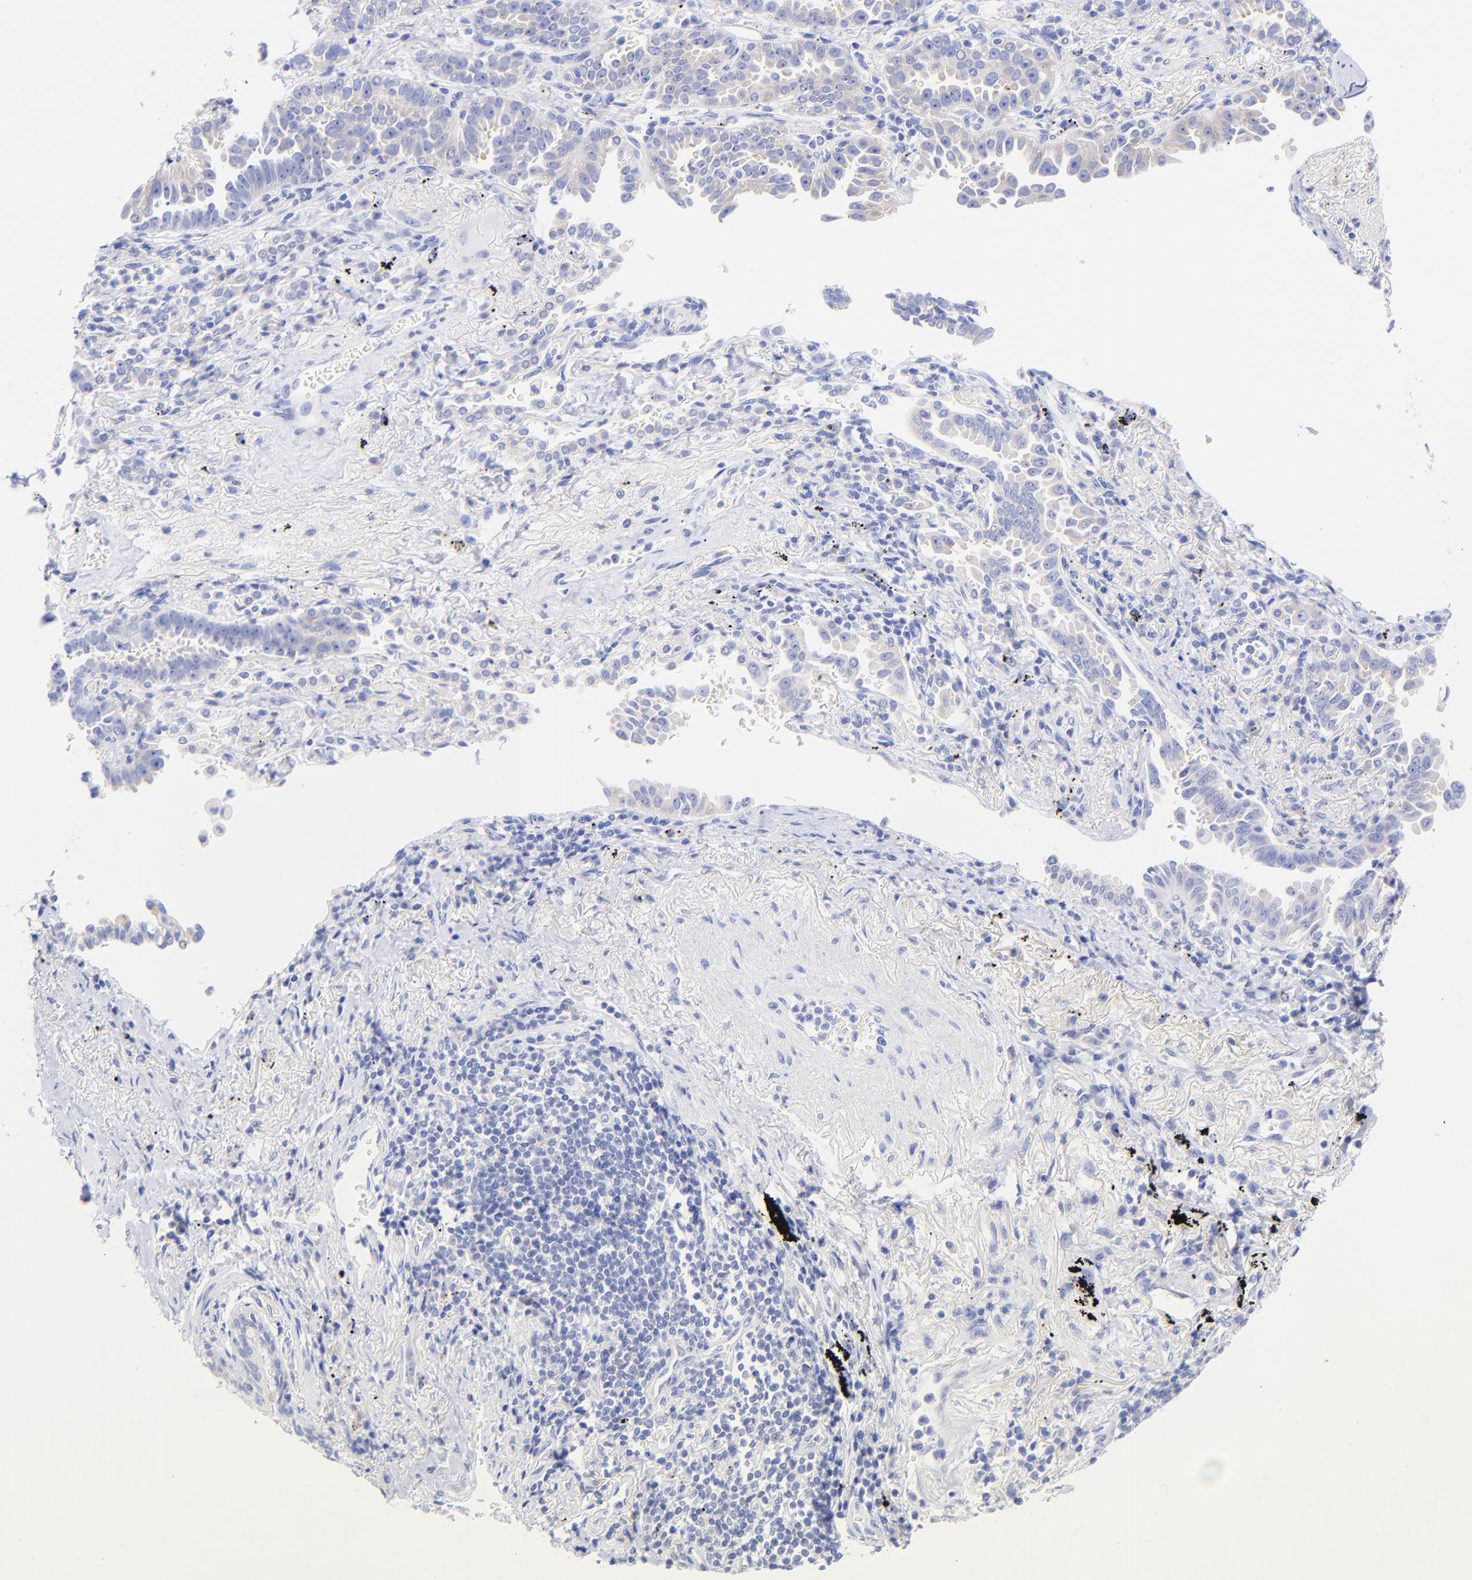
{"staining": {"intensity": "negative", "quantity": "none", "location": "none"}, "tissue": "lung cancer", "cell_type": "Tumor cells", "image_type": "cancer", "snomed": [{"axis": "morphology", "description": "Adenocarcinoma, NOS"}, {"axis": "topography", "description": "Lung"}], "caption": "A high-resolution image shows immunohistochemistry (IHC) staining of lung cancer, which demonstrates no significant positivity in tumor cells.", "gene": "GPHN", "patient": {"sex": "female", "age": 64}}